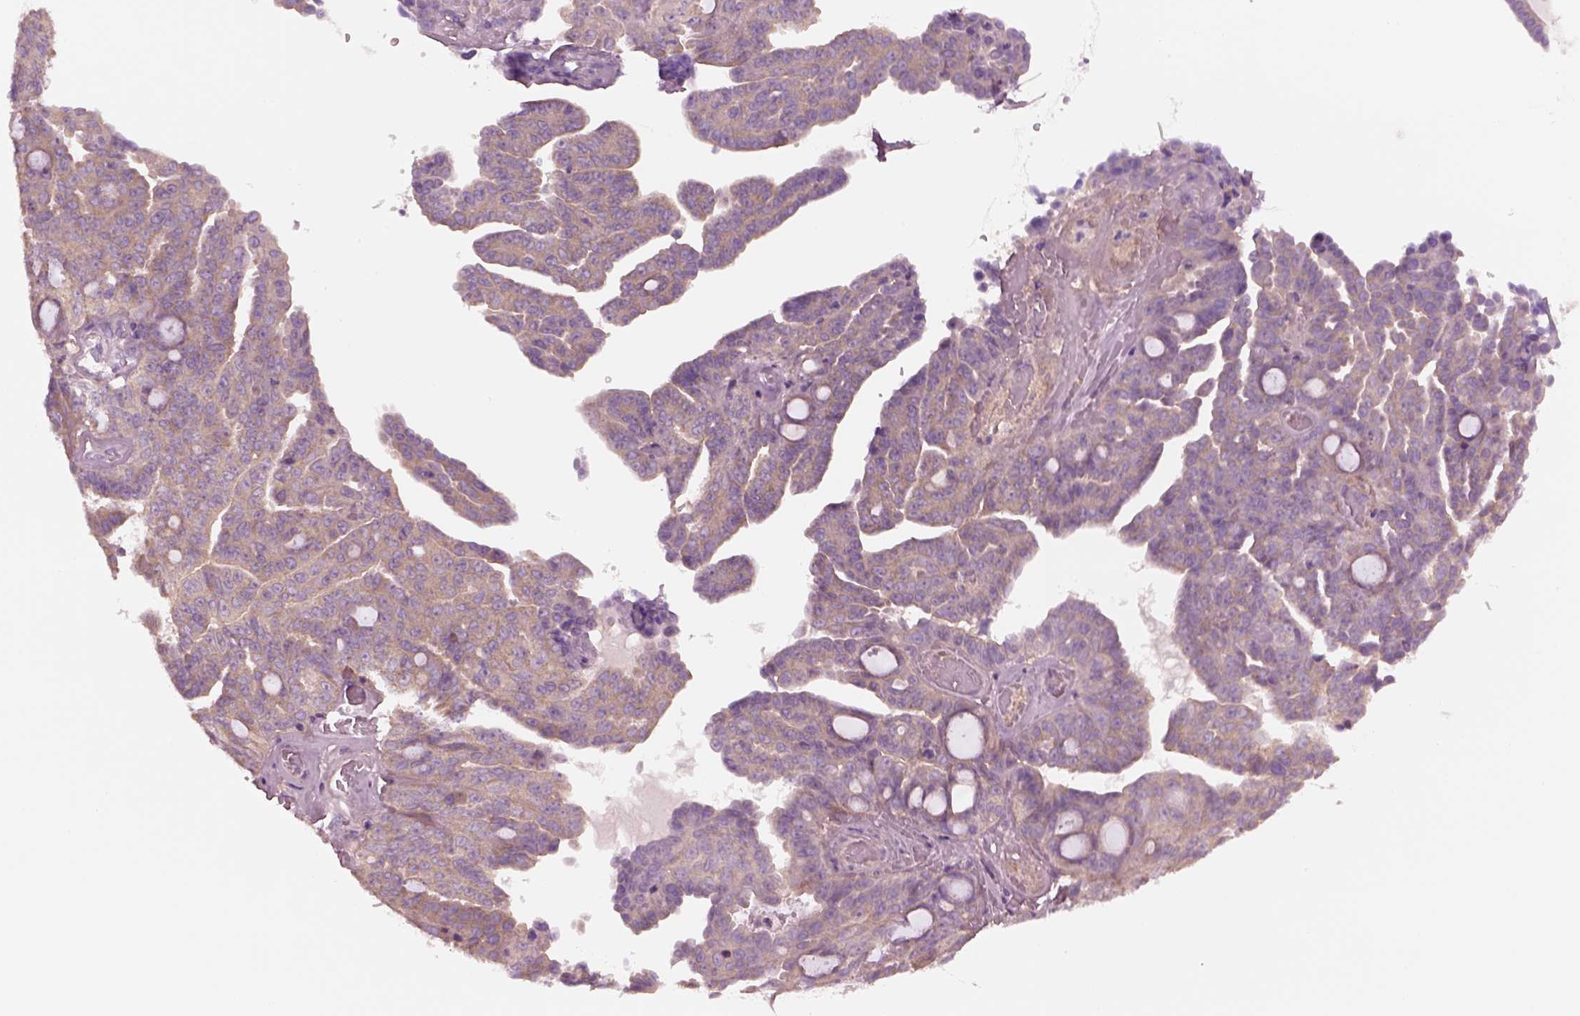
{"staining": {"intensity": "weak", "quantity": ">75%", "location": "cytoplasmic/membranous"}, "tissue": "ovarian cancer", "cell_type": "Tumor cells", "image_type": "cancer", "snomed": [{"axis": "morphology", "description": "Cystadenocarcinoma, serous, NOS"}, {"axis": "topography", "description": "Ovary"}], "caption": "IHC photomicrograph of neoplastic tissue: ovarian serous cystadenocarcinoma stained using IHC reveals low levels of weak protein expression localized specifically in the cytoplasmic/membranous of tumor cells, appearing as a cytoplasmic/membranous brown color.", "gene": "SHTN1", "patient": {"sex": "female", "age": 71}}